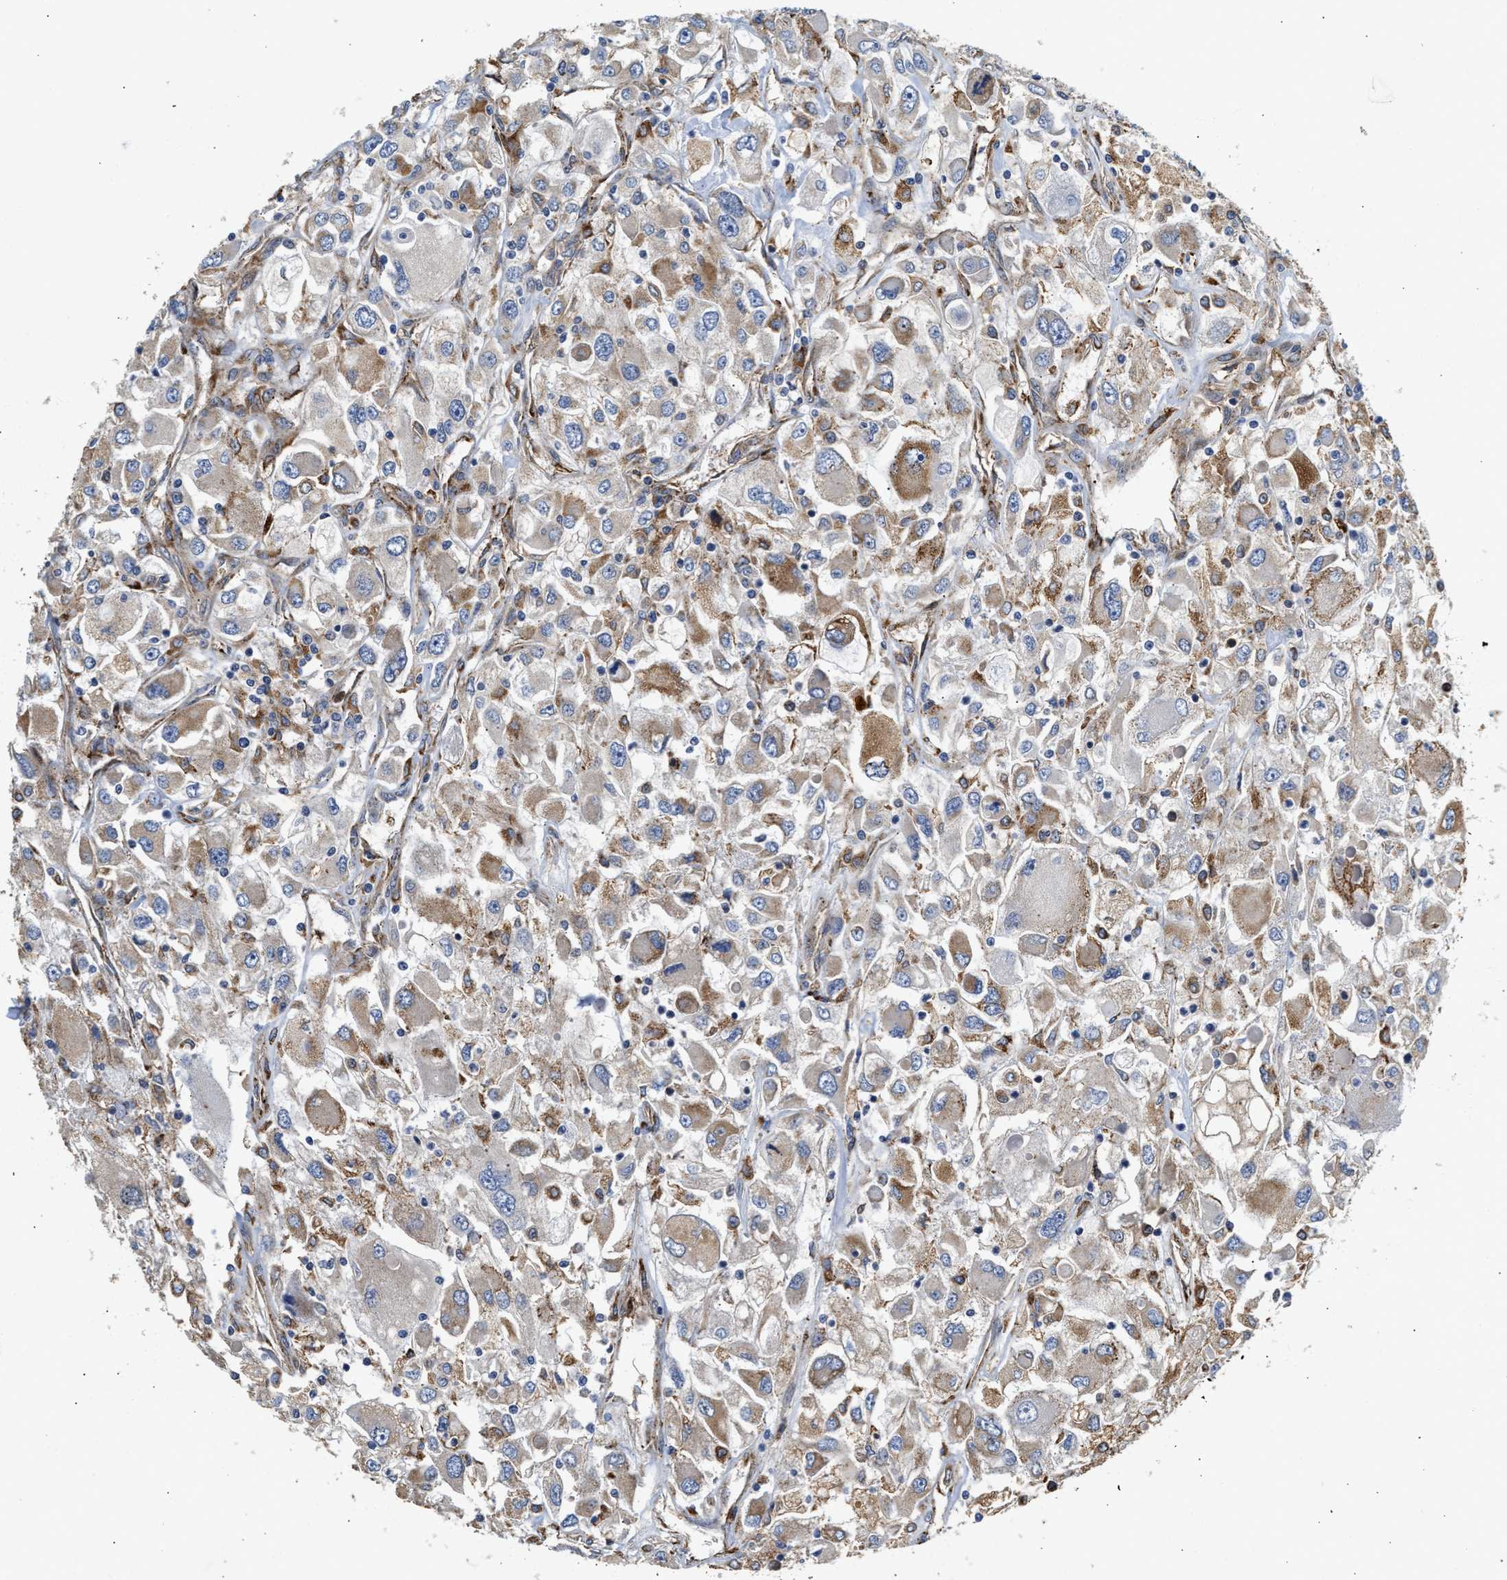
{"staining": {"intensity": "moderate", "quantity": "25%-75%", "location": "cytoplasmic/membranous"}, "tissue": "renal cancer", "cell_type": "Tumor cells", "image_type": "cancer", "snomed": [{"axis": "morphology", "description": "Adenocarcinoma, NOS"}, {"axis": "topography", "description": "Kidney"}], "caption": "Immunohistochemical staining of renal adenocarcinoma reveals medium levels of moderate cytoplasmic/membranous protein expression in approximately 25%-75% of tumor cells. (IHC, brightfield microscopy, high magnification).", "gene": "AMZ1", "patient": {"sex": "female", "age": 52}}